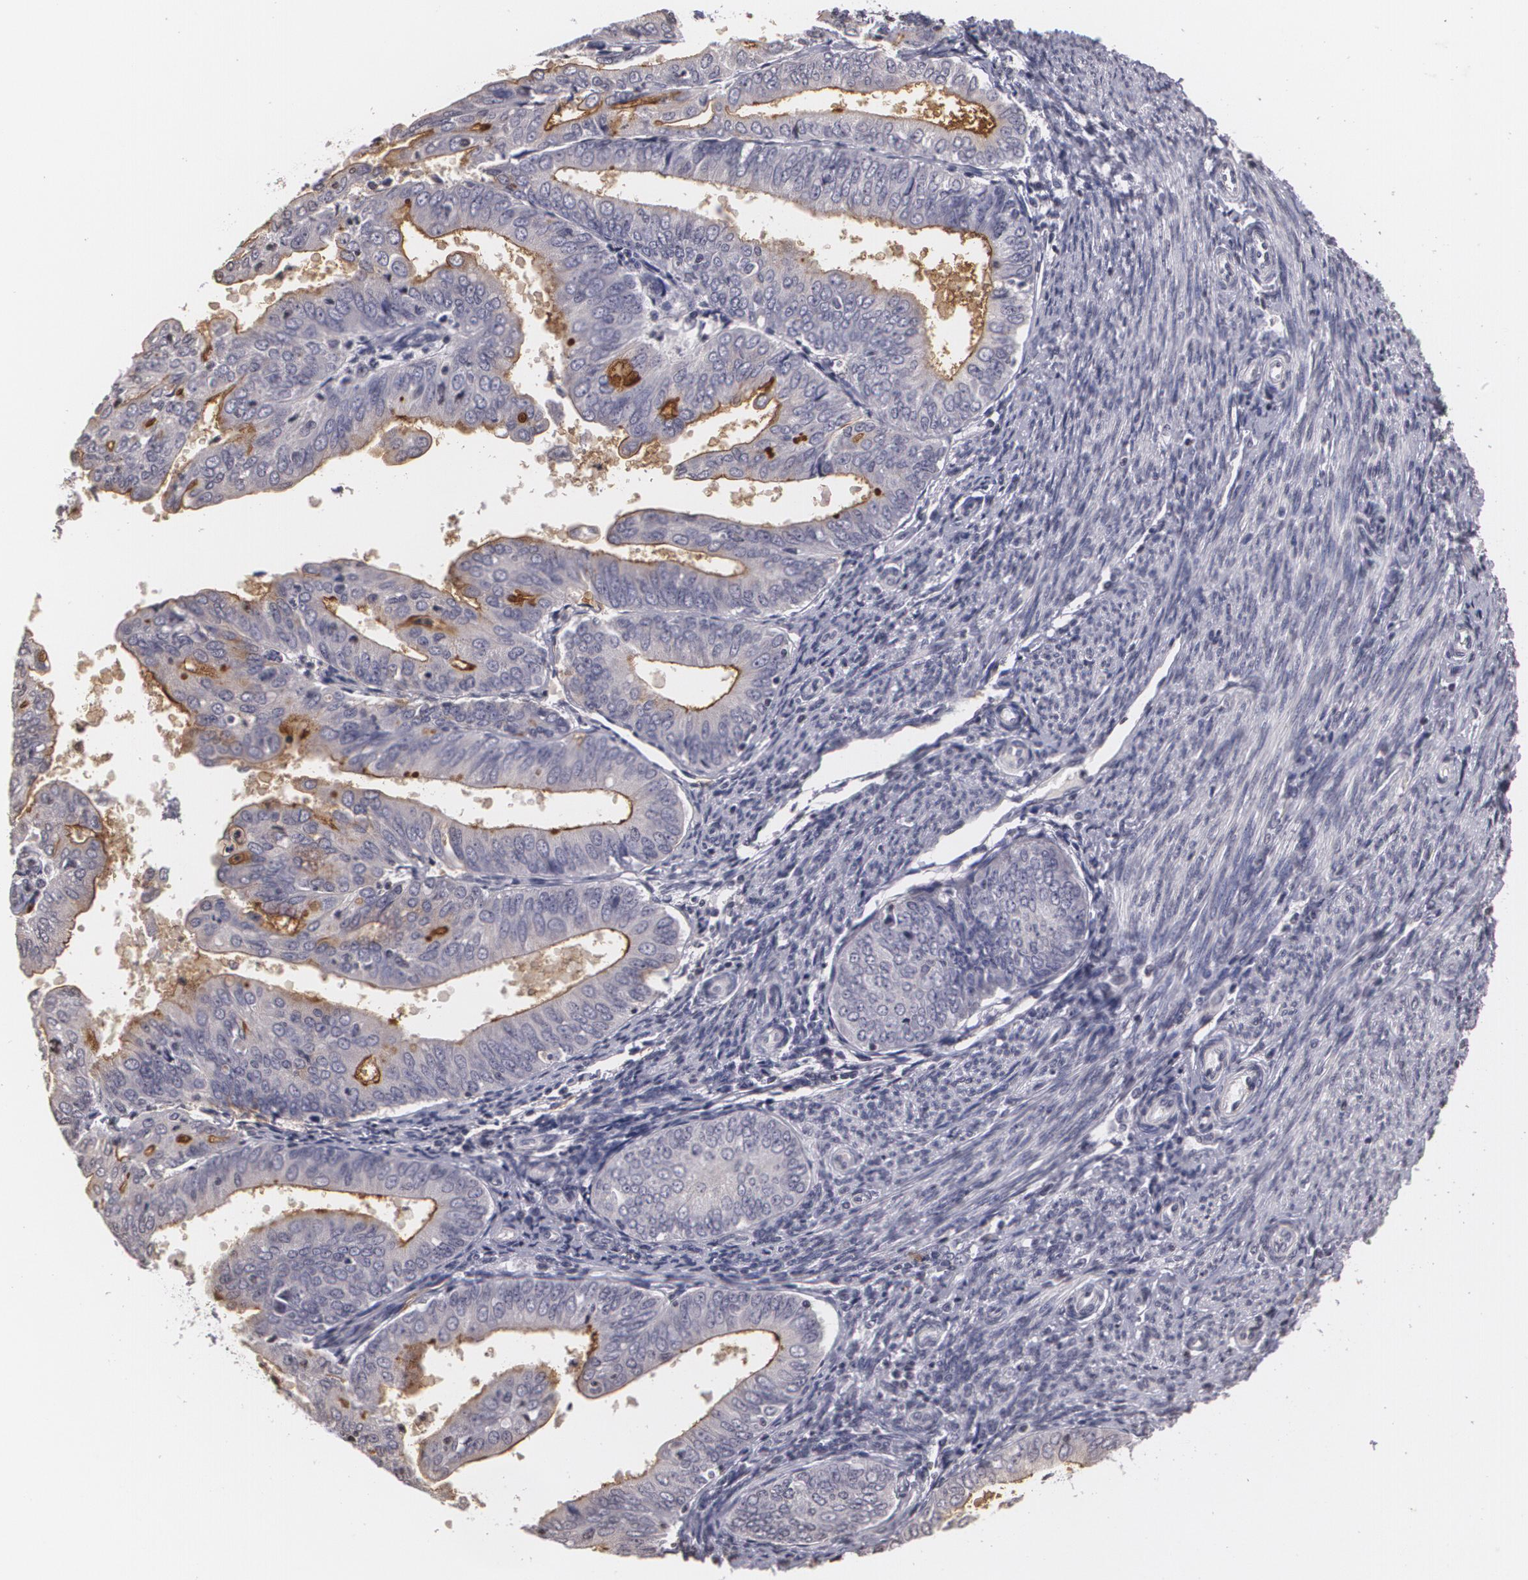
{"staining": {"intensity": "moderate", "quantity": "25%-75%", "location": "none"}, "tissue": "endometrial cancer", "cell_type": "Tumor cells", "image_type": "cancer", "snomed": [{"axis": "morphology", "description": "Adenocarcinoma, NOS"}, {"axis": "topography", "description": "Endometrium"}], "caption": "Immunohistochemical staining of human endometrial adenocarcinoma demonstrates medium levels of moderate None protein expression in approximately 25%-75% of tumor cells. (DAB = brown stain, brightfield microscopy at high magnification).", "gene": "MUC1", "patient": {"sex": "female", "age": 79}}